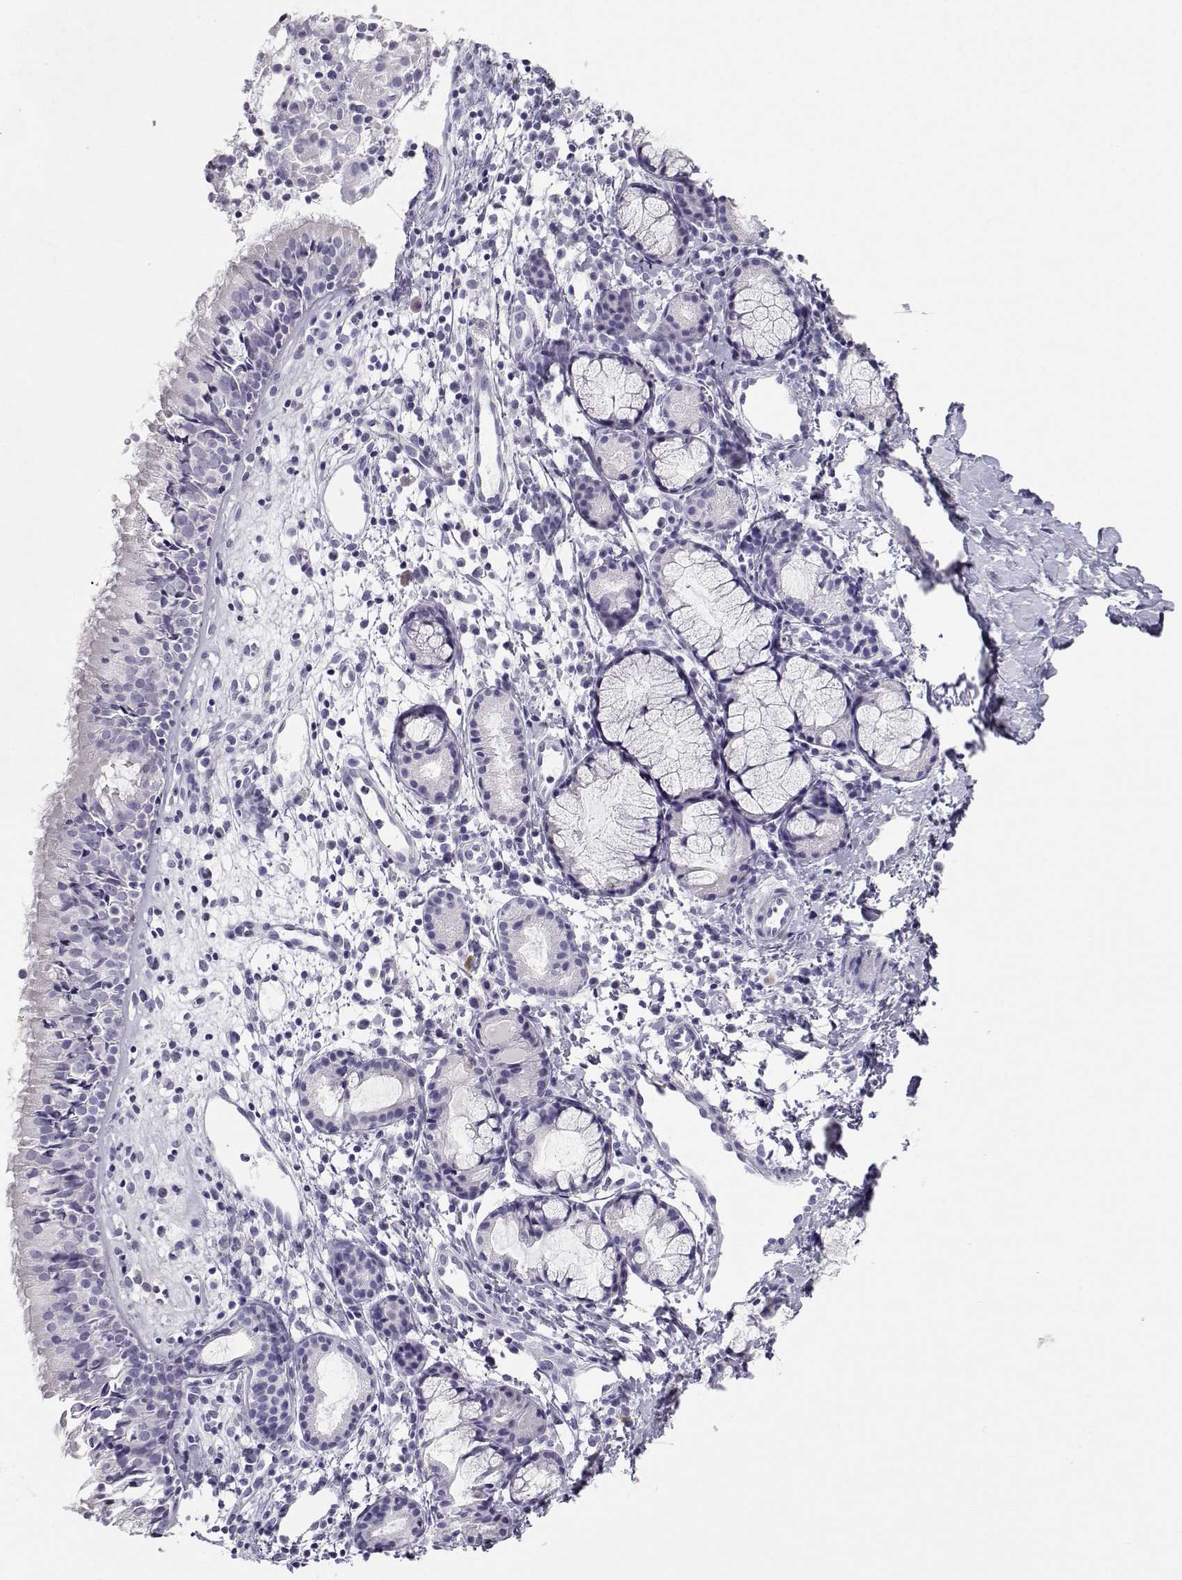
{"staining": {"intensity": "negative", "quantity": "none", "location": "none"}, "tissue": "nasopharynx", "cell_type": "Respiratory epithelial cells", "image_type": "normal", "snomed": [{"axis": "morphology", "description": "Normal tissue, NOS"}, {"axis": "topography", "description": "Nasopharynx"}], "caption": "Respiratory epithelial cells are negative for protein expression in unremarkable human nasopharynx.", "gene": "CABS1", "patient": {"sex": "male", "age": 9}}